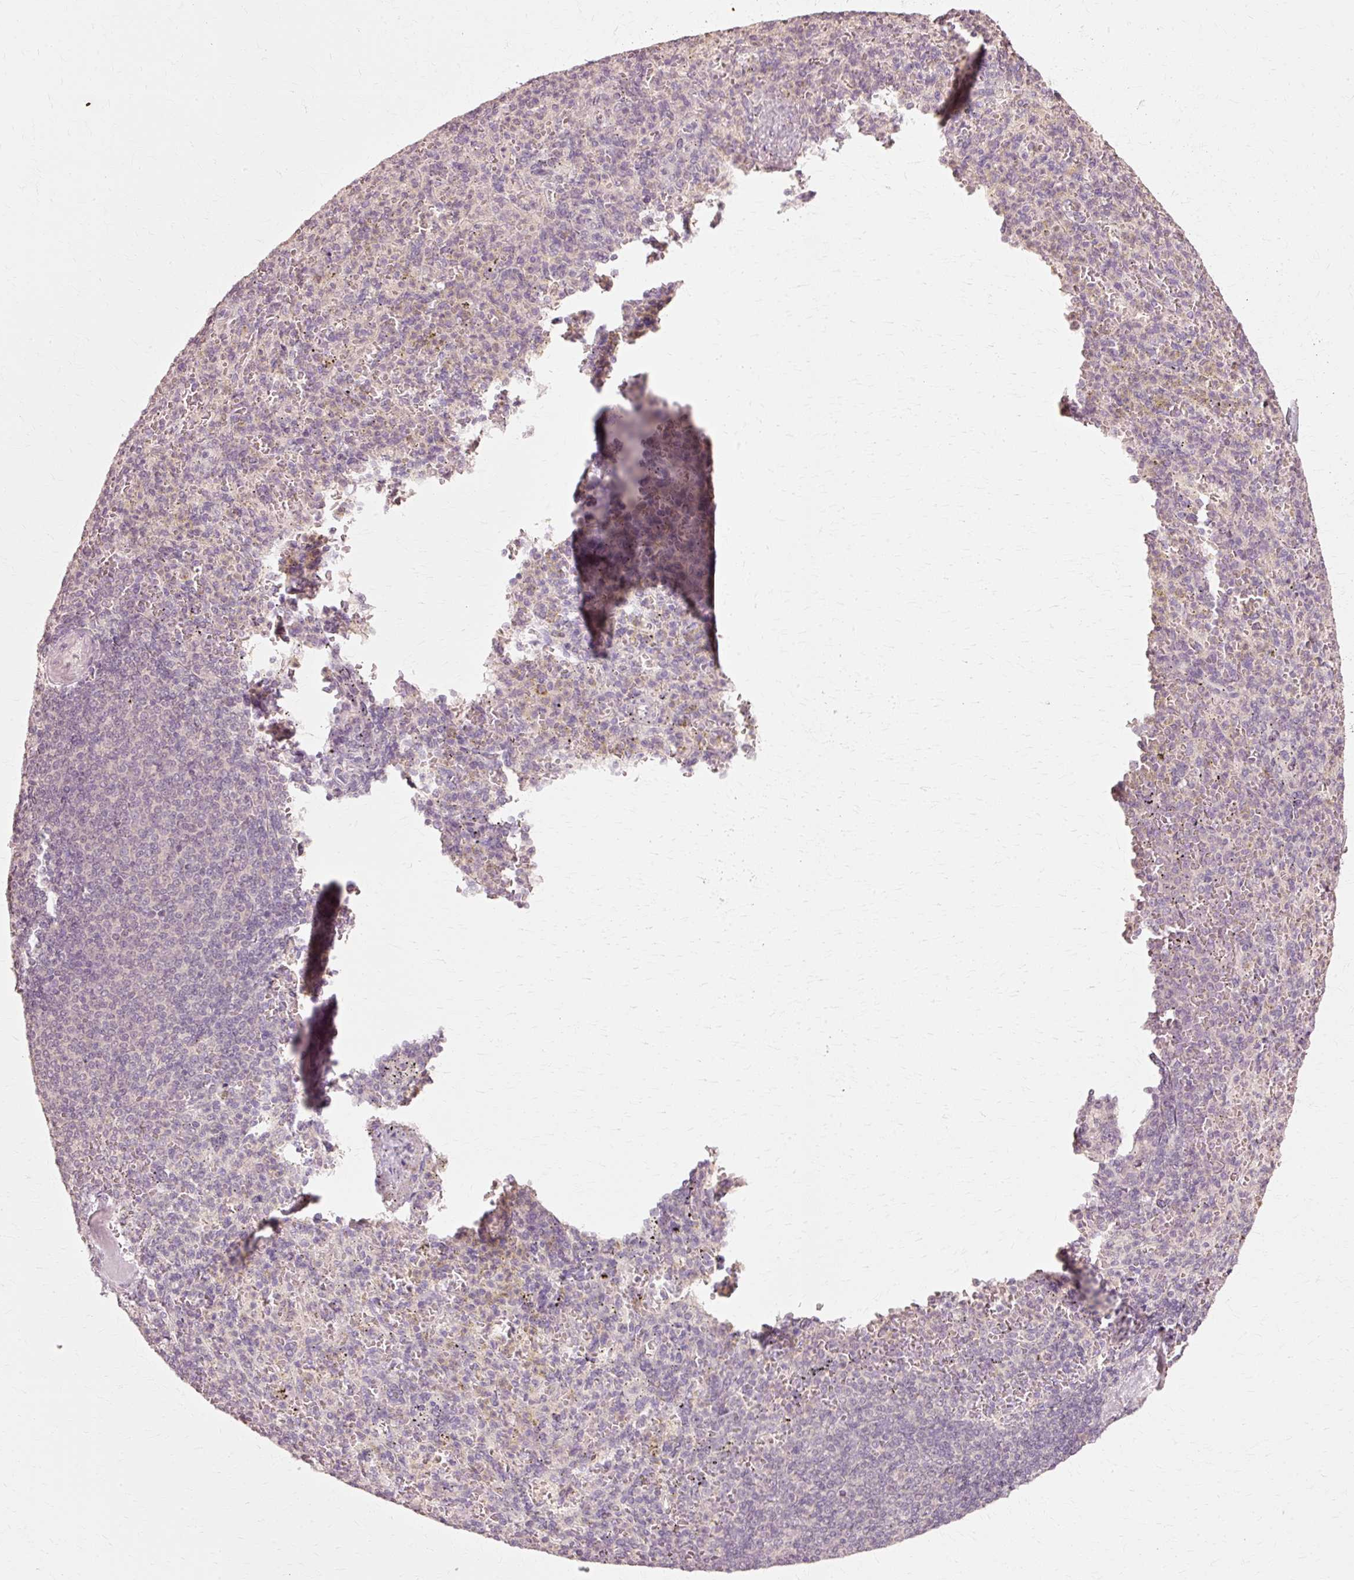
{"staining": {"intensity": "negative", "quantity": "none", "location": "none"}, "tissue": "spleen", "cell_type": "Cells in red pulp", "image_type": "normal", "snomed": [{"axis": "morphology", "description": "Normal tissue, NOS"}, {"axis": "topography", "description": "Spleen"}], "caption": "An immunohistochemistry (IHC) histopathology image of unremarkable spleen is shown. There is no staining in cells in red pulp of spleen.", "gene": "RGPD5", "patient": {"sex": "female", "age": 74}}